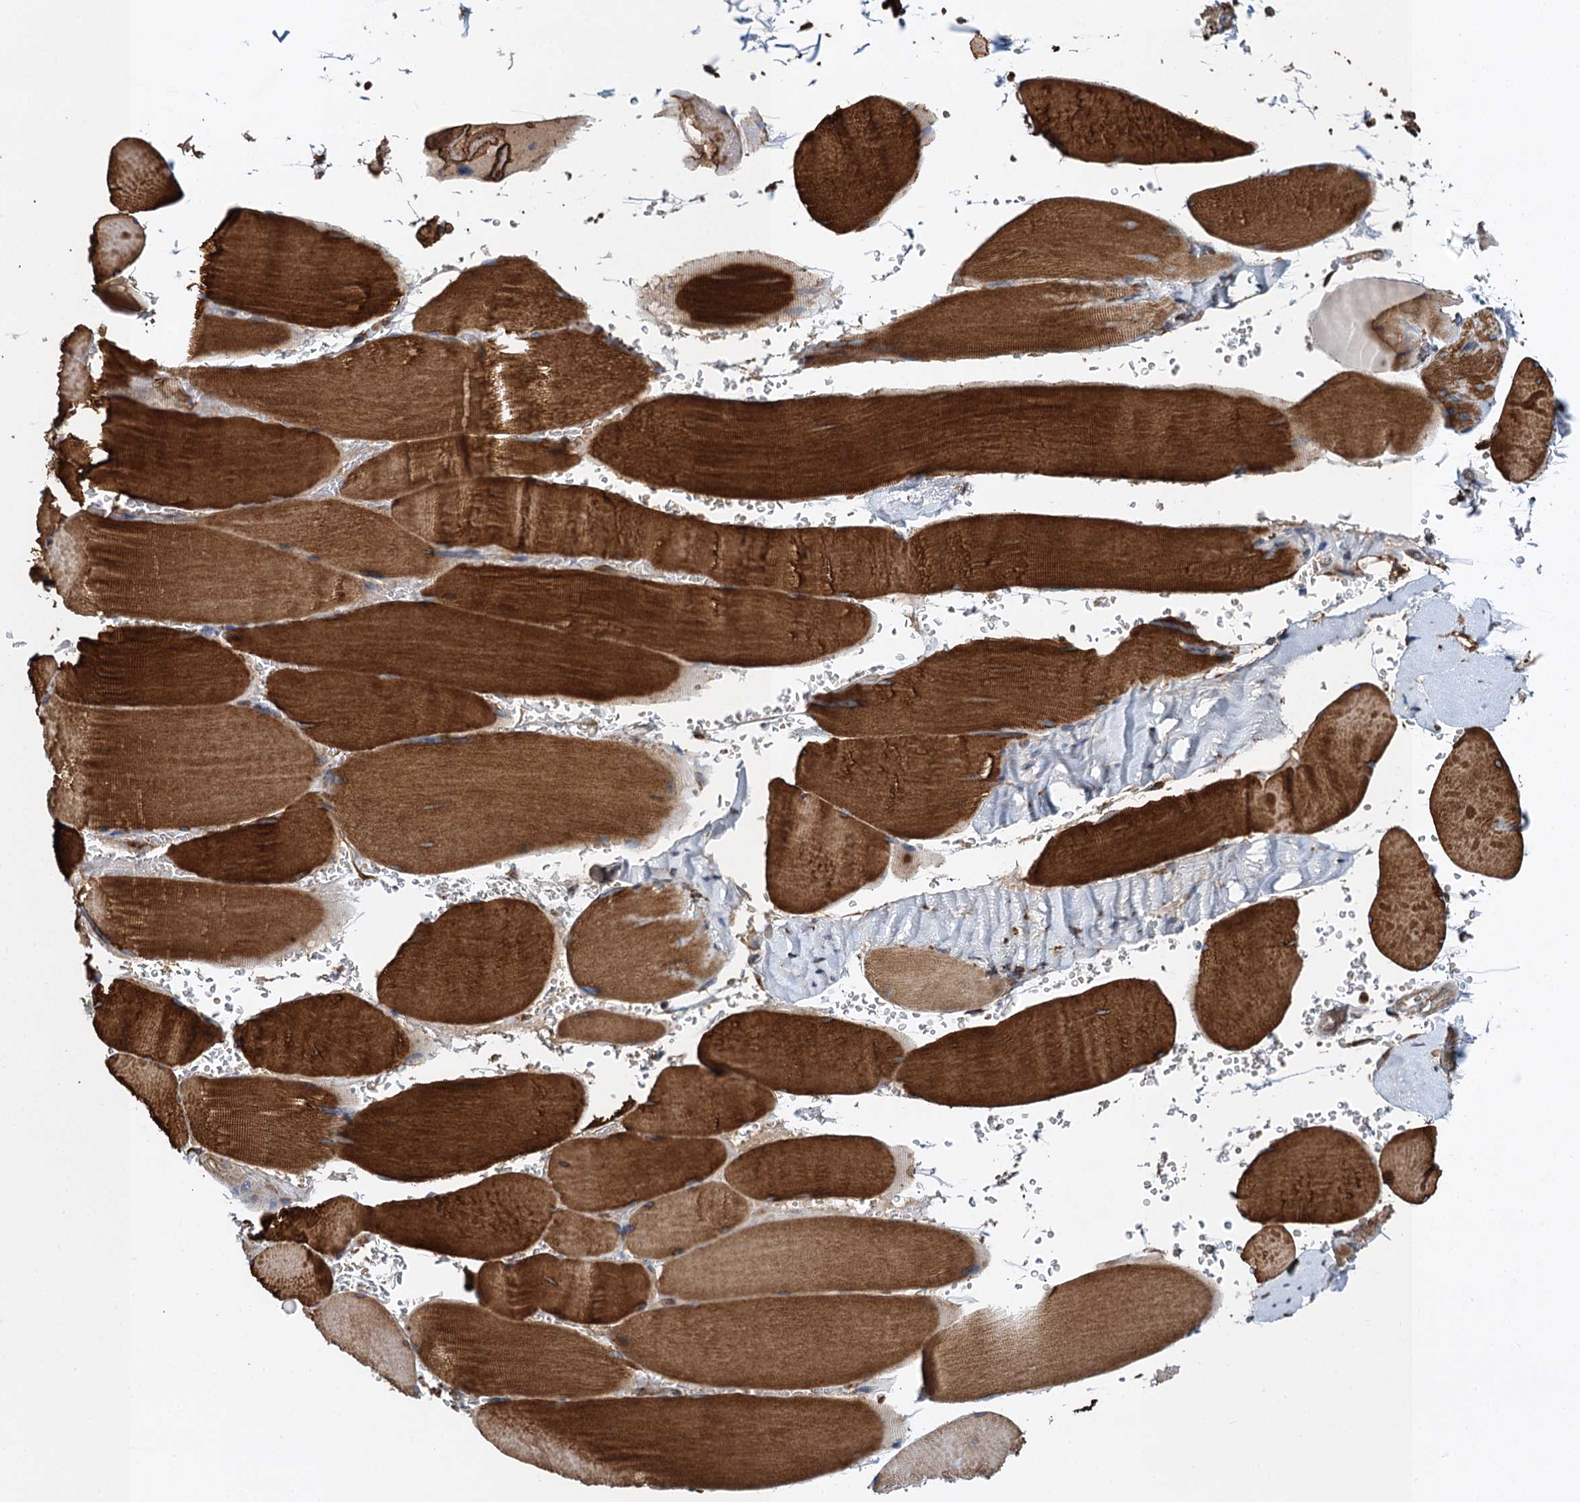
{"staining": {"intensity": "moderate", "quantity": ">75%", "location": "cytoplasmic/membranous"}, "tissue": "skeletal muscle", "cell_type": "Myocytes", "image_type": "normal", "snomed": [{"axis": "morphology", "description": "Normal tissue, NOS"}, {"axis": "topography", "description": "Skeletal muscle"}, {"axis": "topography", "description": "Head-Neck"}], "caption": "An immunohistochemistry (IHC) histopathology image of normal tissue is shown. Protein staining in brown highlights moderate cytoplasmic/membranous positivity in skeletal muscle within myocytes.", "gene": "LINS1", "patient": {"sex": "male", "age": 66}}